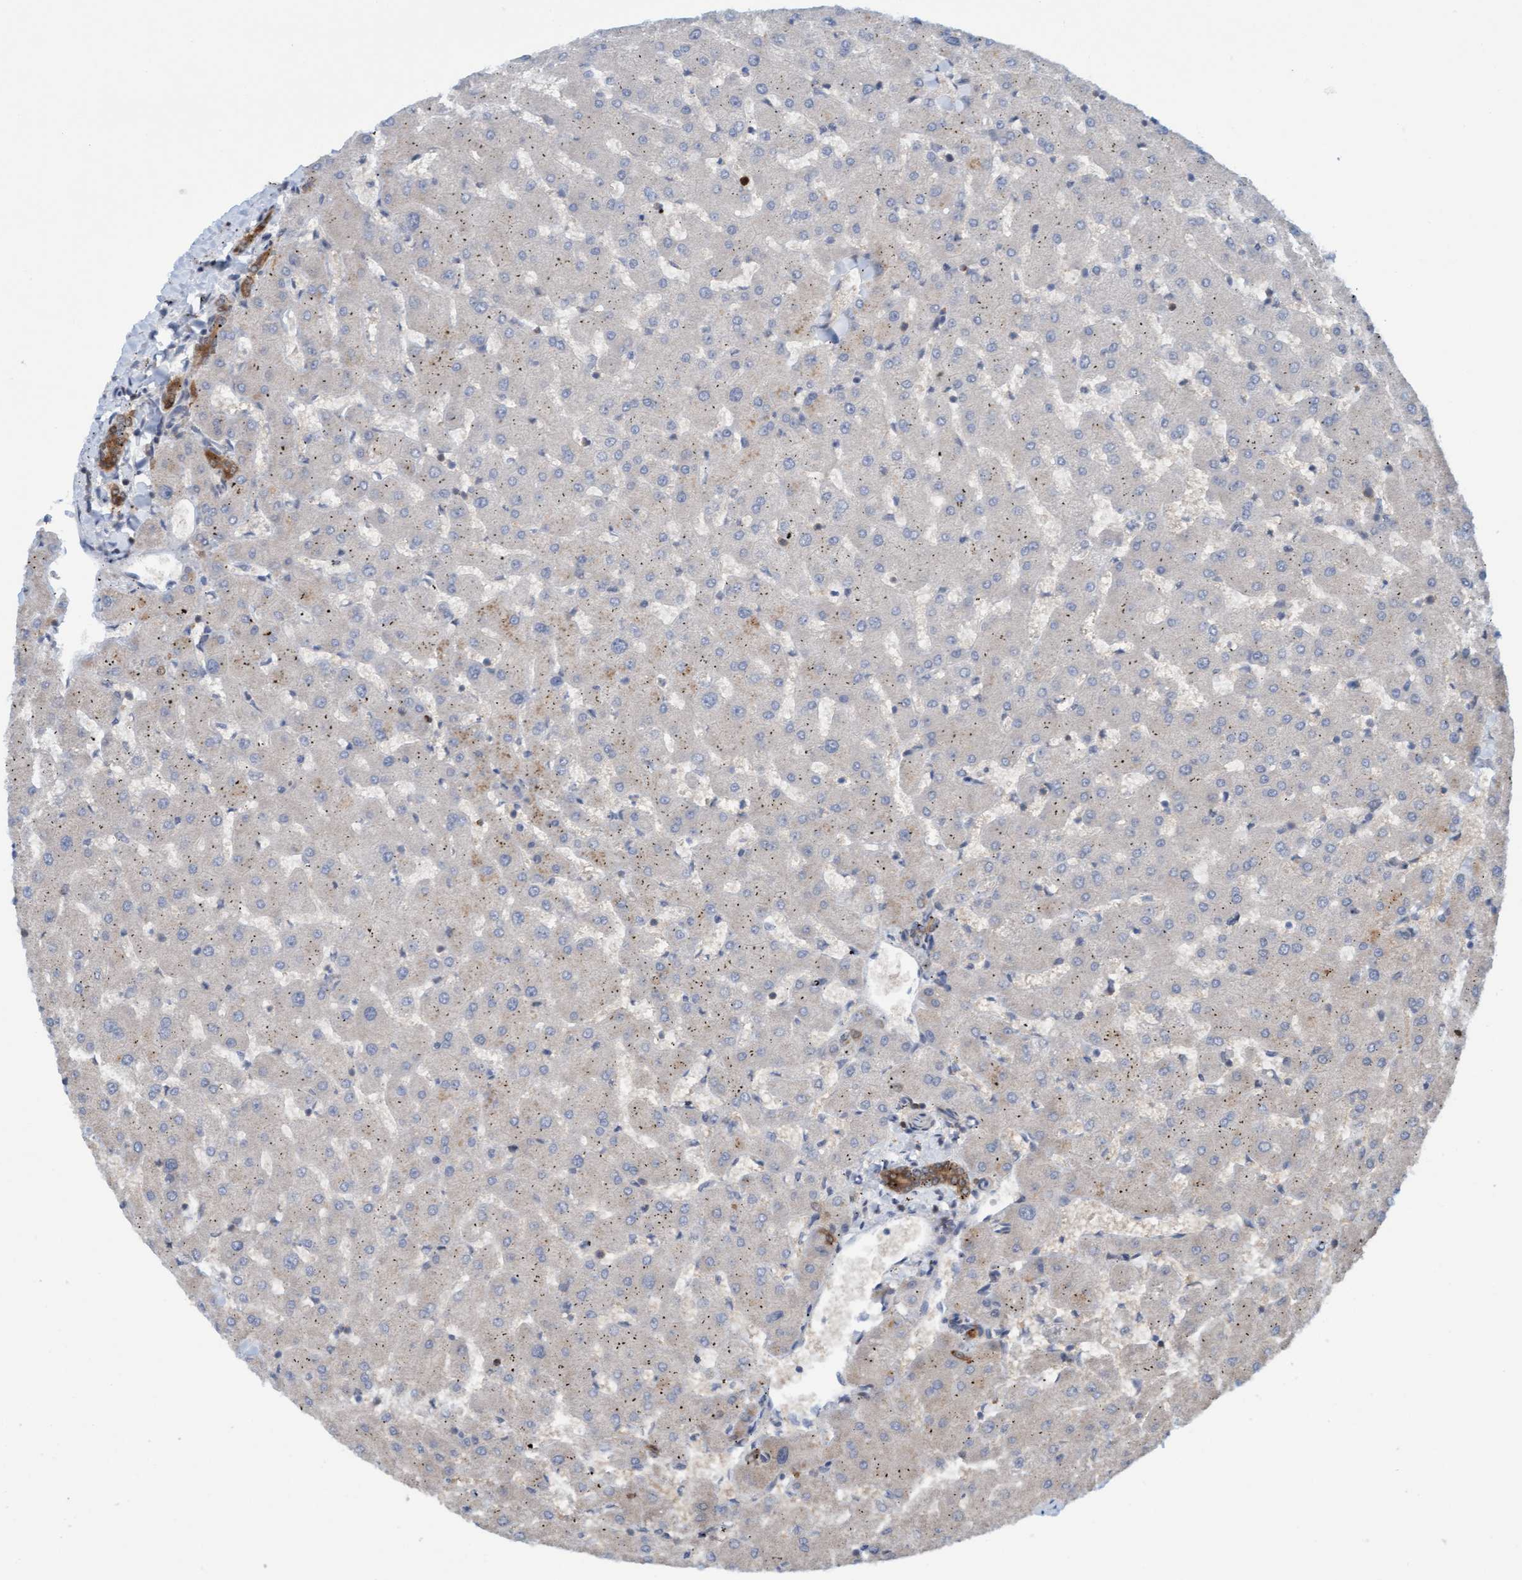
{"staining": {"intensity": "moderate", "quantity": ">75%", "location": "cytoplasmic/membranous"}, "tissue": "liver", "cell_type": "Cholangiocytes", "image_type": "normal", "snomed": [{"axis": "morphology", "description": "Normal tissue, NOS"}, {"axis": "topography", "description": "Liver"}], "caption": "Cholangiocytes exhibit moderate cytoplasmic/membranous expression in approximately >75% of cells in normal liver.", "gene": "KLHL25", "patient": {"sex": "female", "age": 63}}